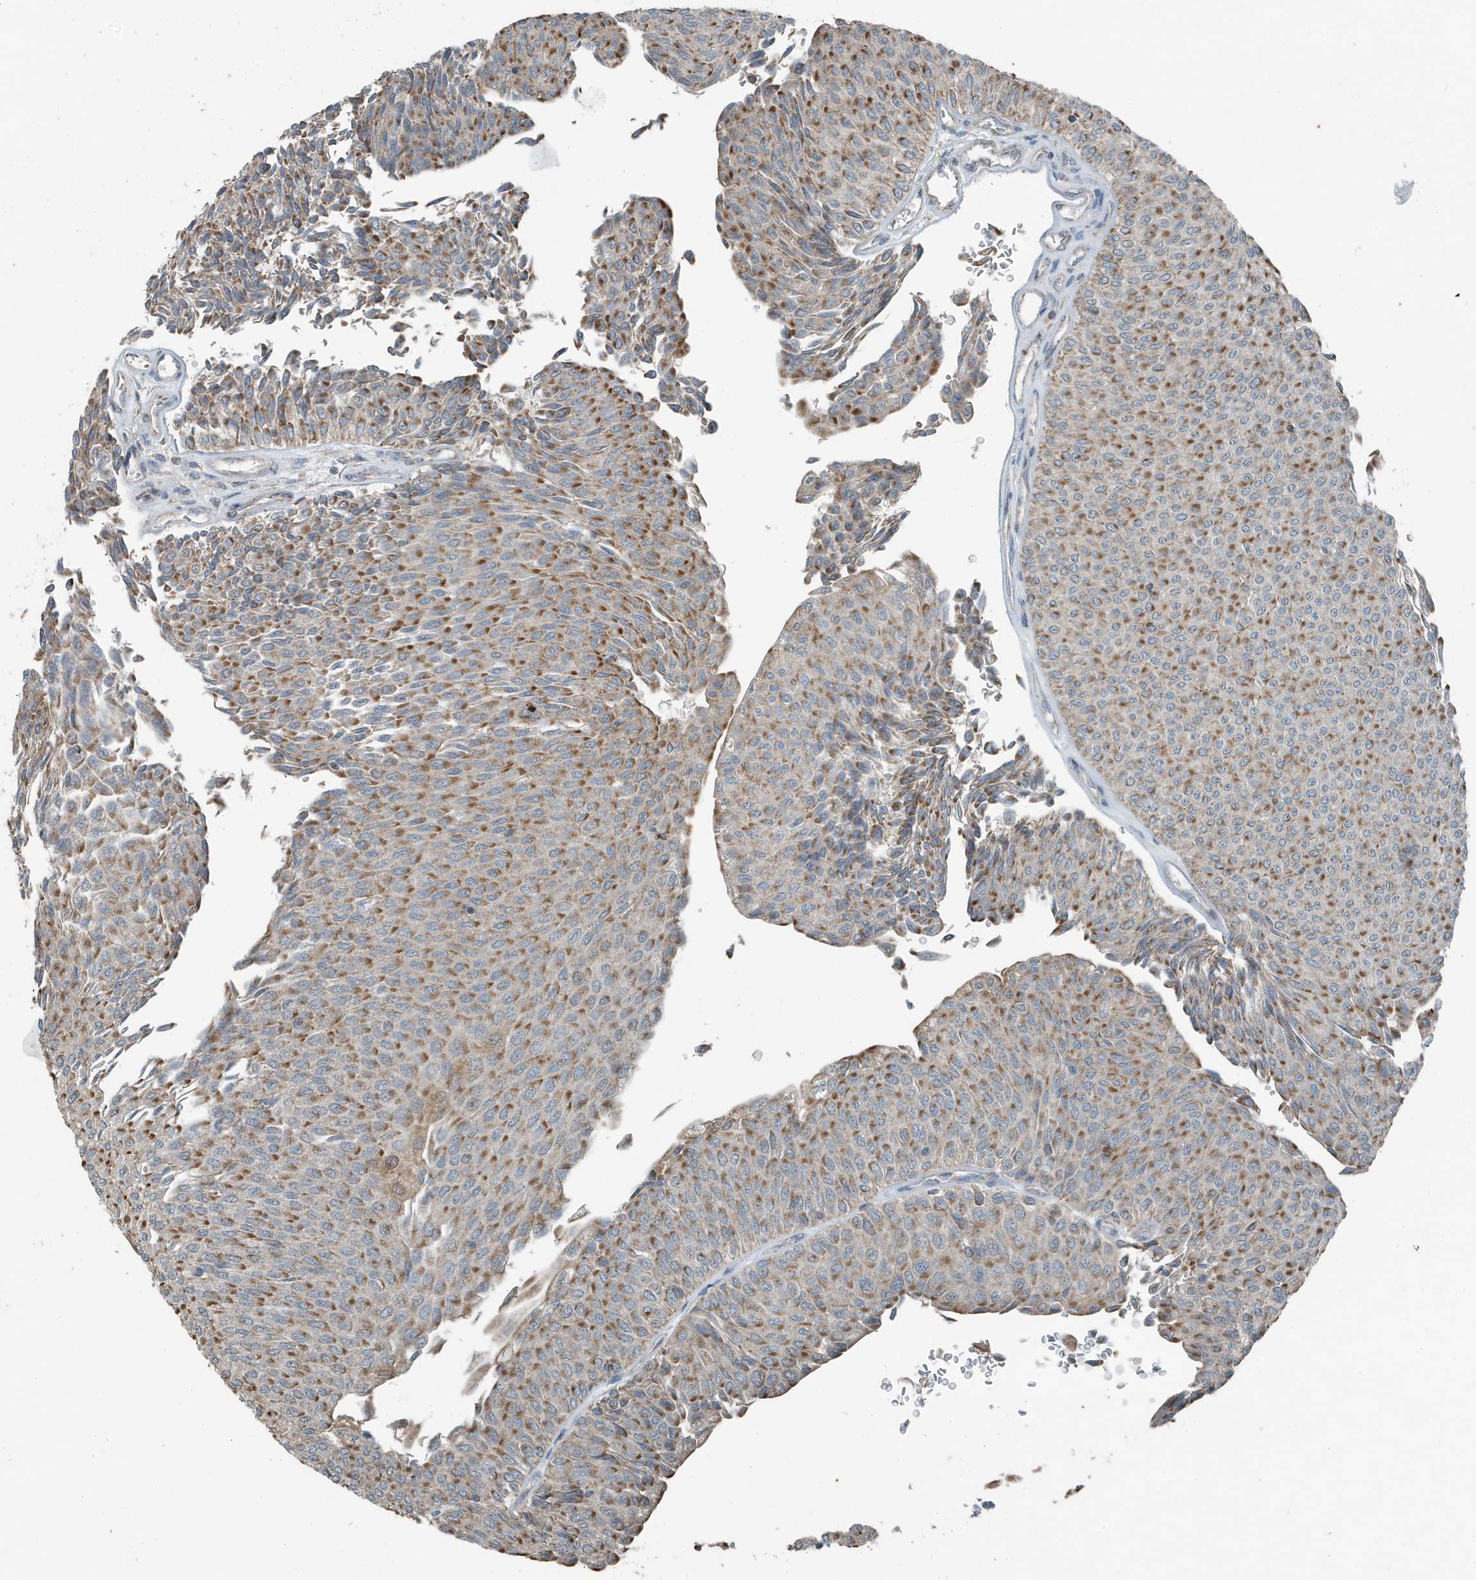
{"staining": {"intensity": "moderate", "quantity": ">75%", "location": "cytoplasmic/membranous"}, "tissue": "urothelial cancer", "cell_type": "Tumor cells", "image_type": "cancer", "snomed": [{"axis": "morphology", "description": "Urothelial carcinoma, Low grade"}, {"axis": "topography", "description": "Urinary bladder"}], "caption": "Protein staining displays moderate cytoplasmic/membranous staining in about >75% of tumor cells in urothelial carcinoma (low-grade).", "gene": "MT-CYB", "patient": {"sex": "male", "age": 78}}